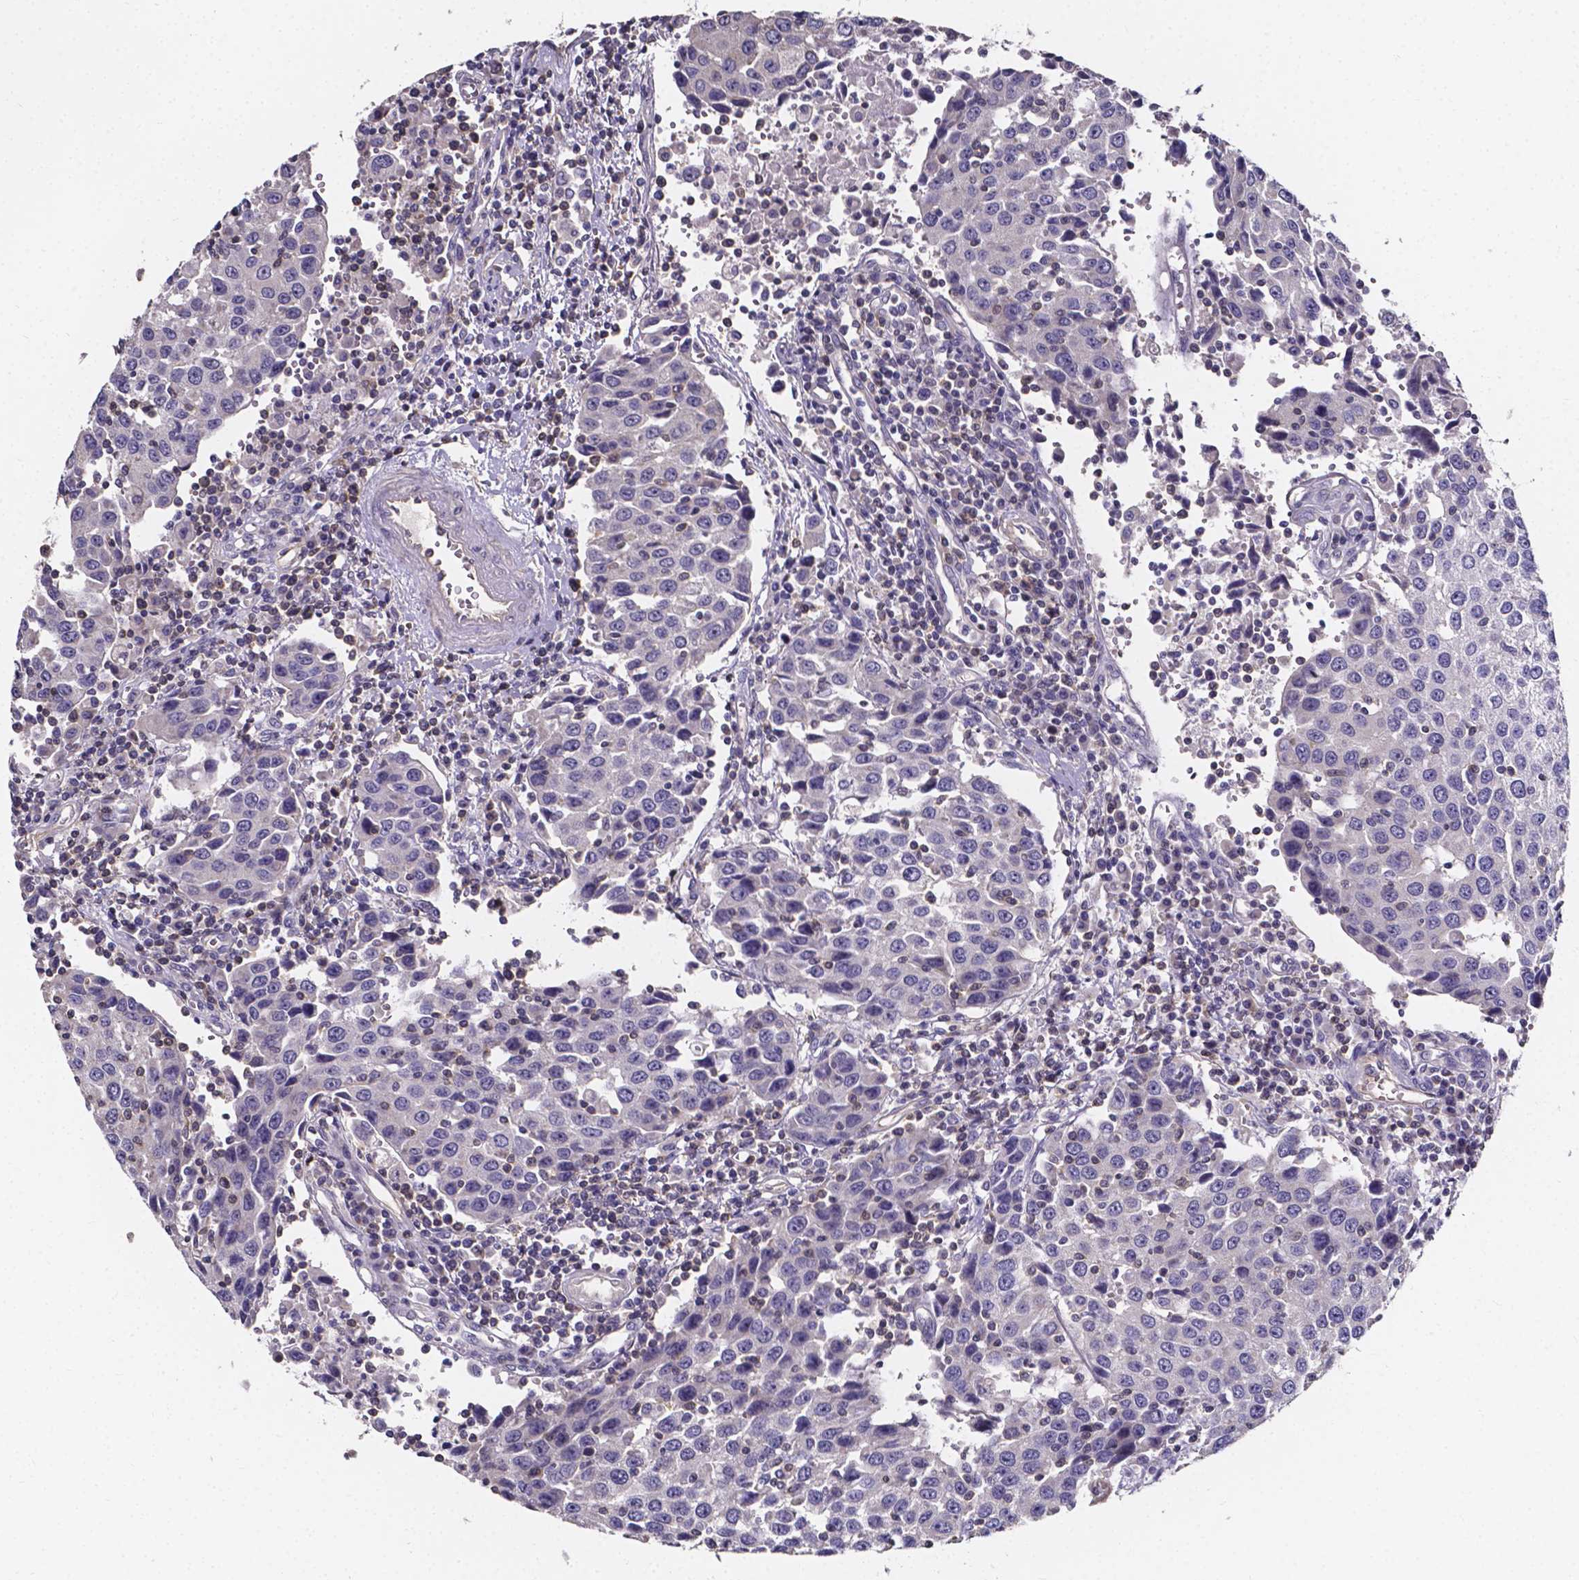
{"staining": {"intensity": "negative", "quantity": "none", "location": "none"}, "tissue": "urothelial cancer", "cell_type": "Tumor cells", "image_type": "cancer", "snomed": [{"axis": "morphology", "description": "Urothelial carcinoma, High grade"}, {"axis": "topography", "description": "Urinary bladder"}], "caption": "Urothelial cancer was stained to show a protein in brown. There is no significant expression in tumor cells.", "gene": "THEMIS", "patient": {"sex": "female", "age": 85}}